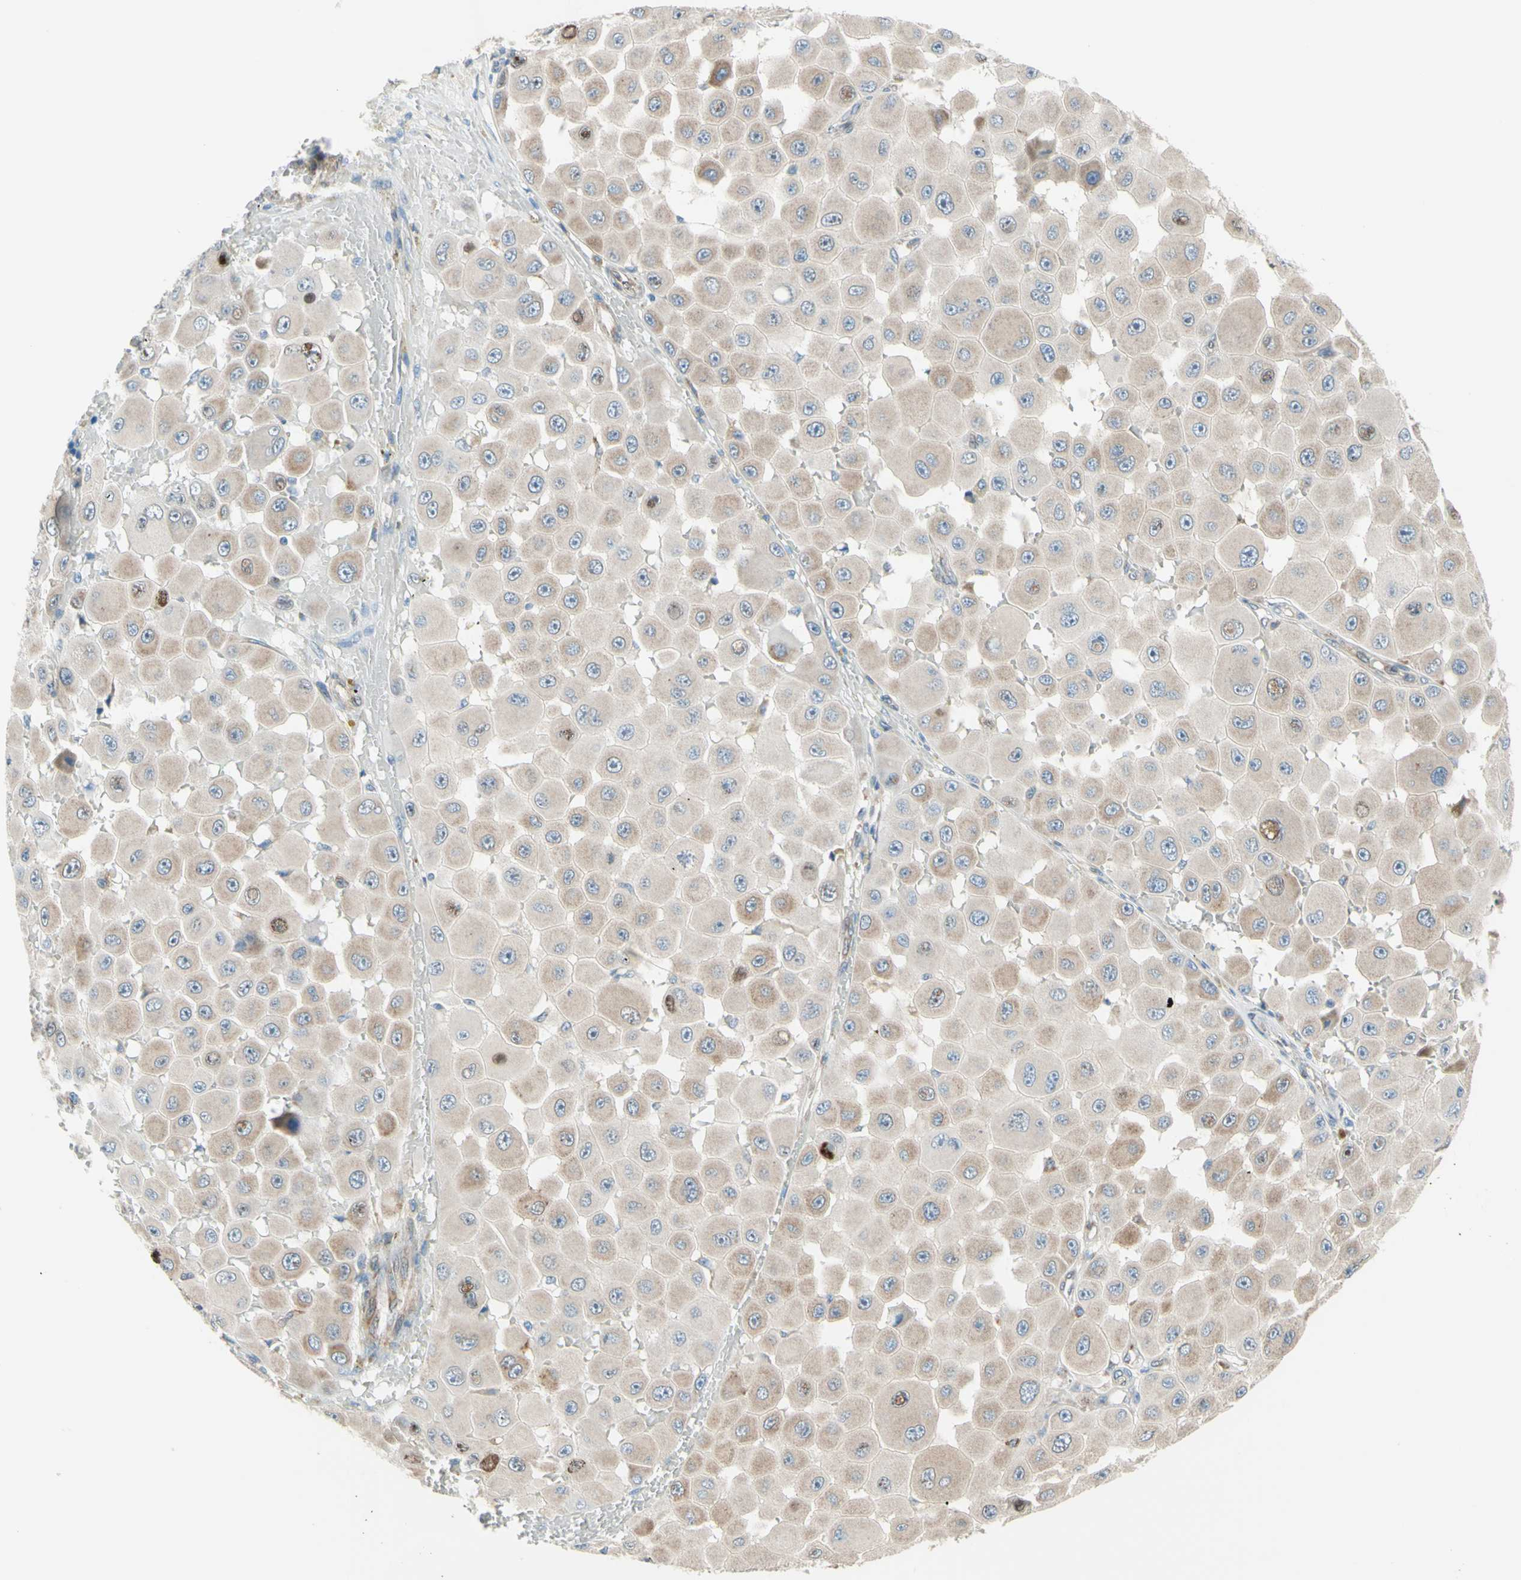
{"staining": {"intensity": "weak", "quantity": ">75%", "location": "cytoplasmic/membranous"}, "tissue": "melanoma", "cell_type": "Tumor cells", "image_type": "cancer", "snomed": [{"axis": "morphology", "description": "Malignant melanoma, NOS"}, {"axis": "topography", "description": "Skin"}], "caption": "Malignant melanoma tissue exhibits weak cytoplasmic/membranous expression in about >75% of tumor cells, visualized by immunohistochemistry. (DAB (3,3'-diaminobenzidine) = brown stain, brightfield microscopy at high magnification).", "gene": "TRAF2", "patient": {"sex": "female", "age": 81}}